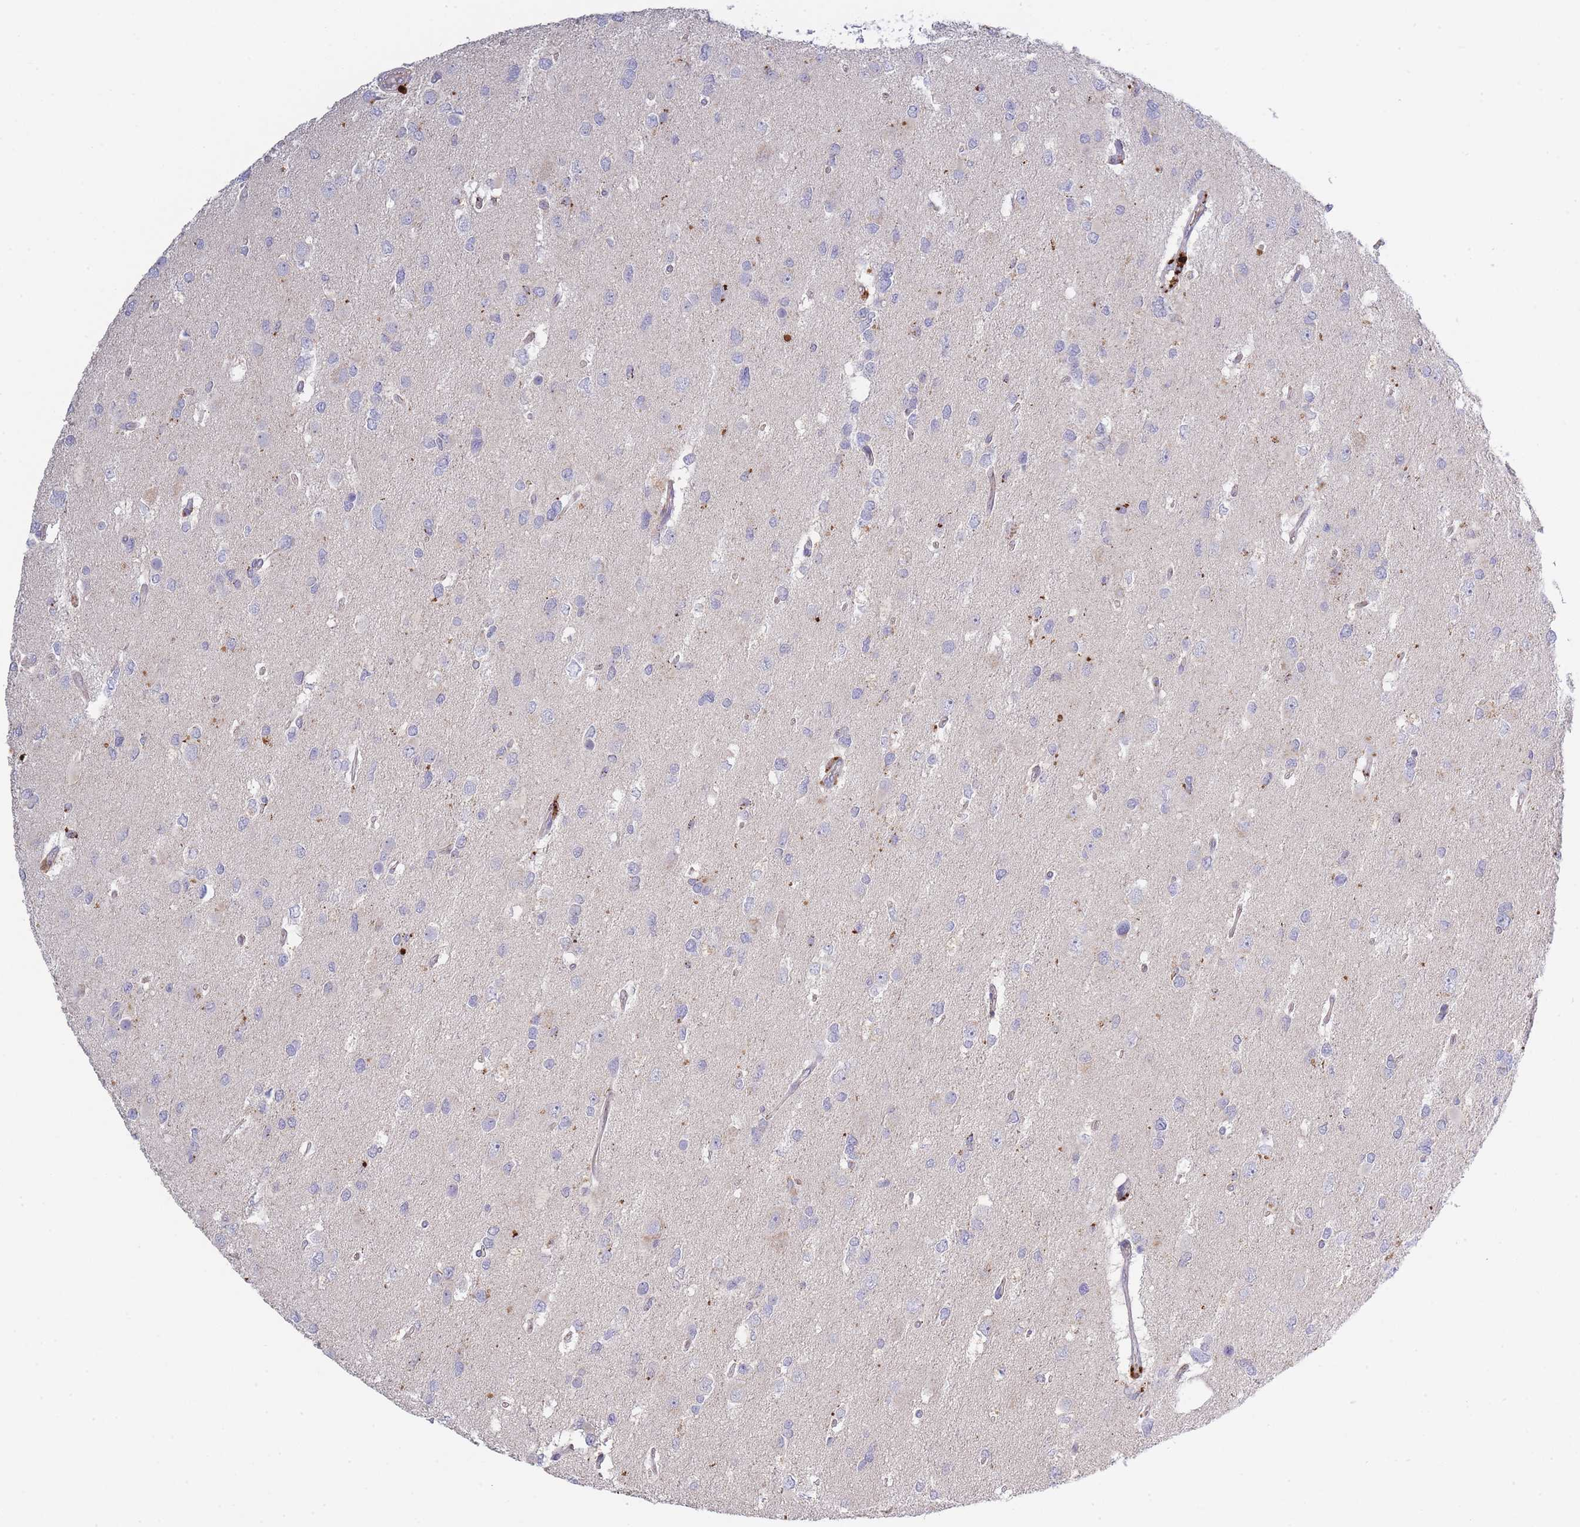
{"staining": {"intensity": "negative", "quantity": "none", "location": "none"}, "tissue": "glioma", "cell_type": "Tumor cells", "image_type": "cancer", "snomed": [{"axis": "morphology", "description": "Glioma, malignant, High grade"}, {"axis": "topography", "description": "Brain"}], "caption": "This image is of high-grade glioma (malignant) stained with immunohistochemistry (IHC) to label a protein in brown with the nuclei are counter-stained blue. There is no staining in tumor cells. (DAB (3,3'-diaminobenzidine) IHC with hematoxylin counter stain).", "gene": "TRIM61", "patient": {"sex": "male", "age": 53}}